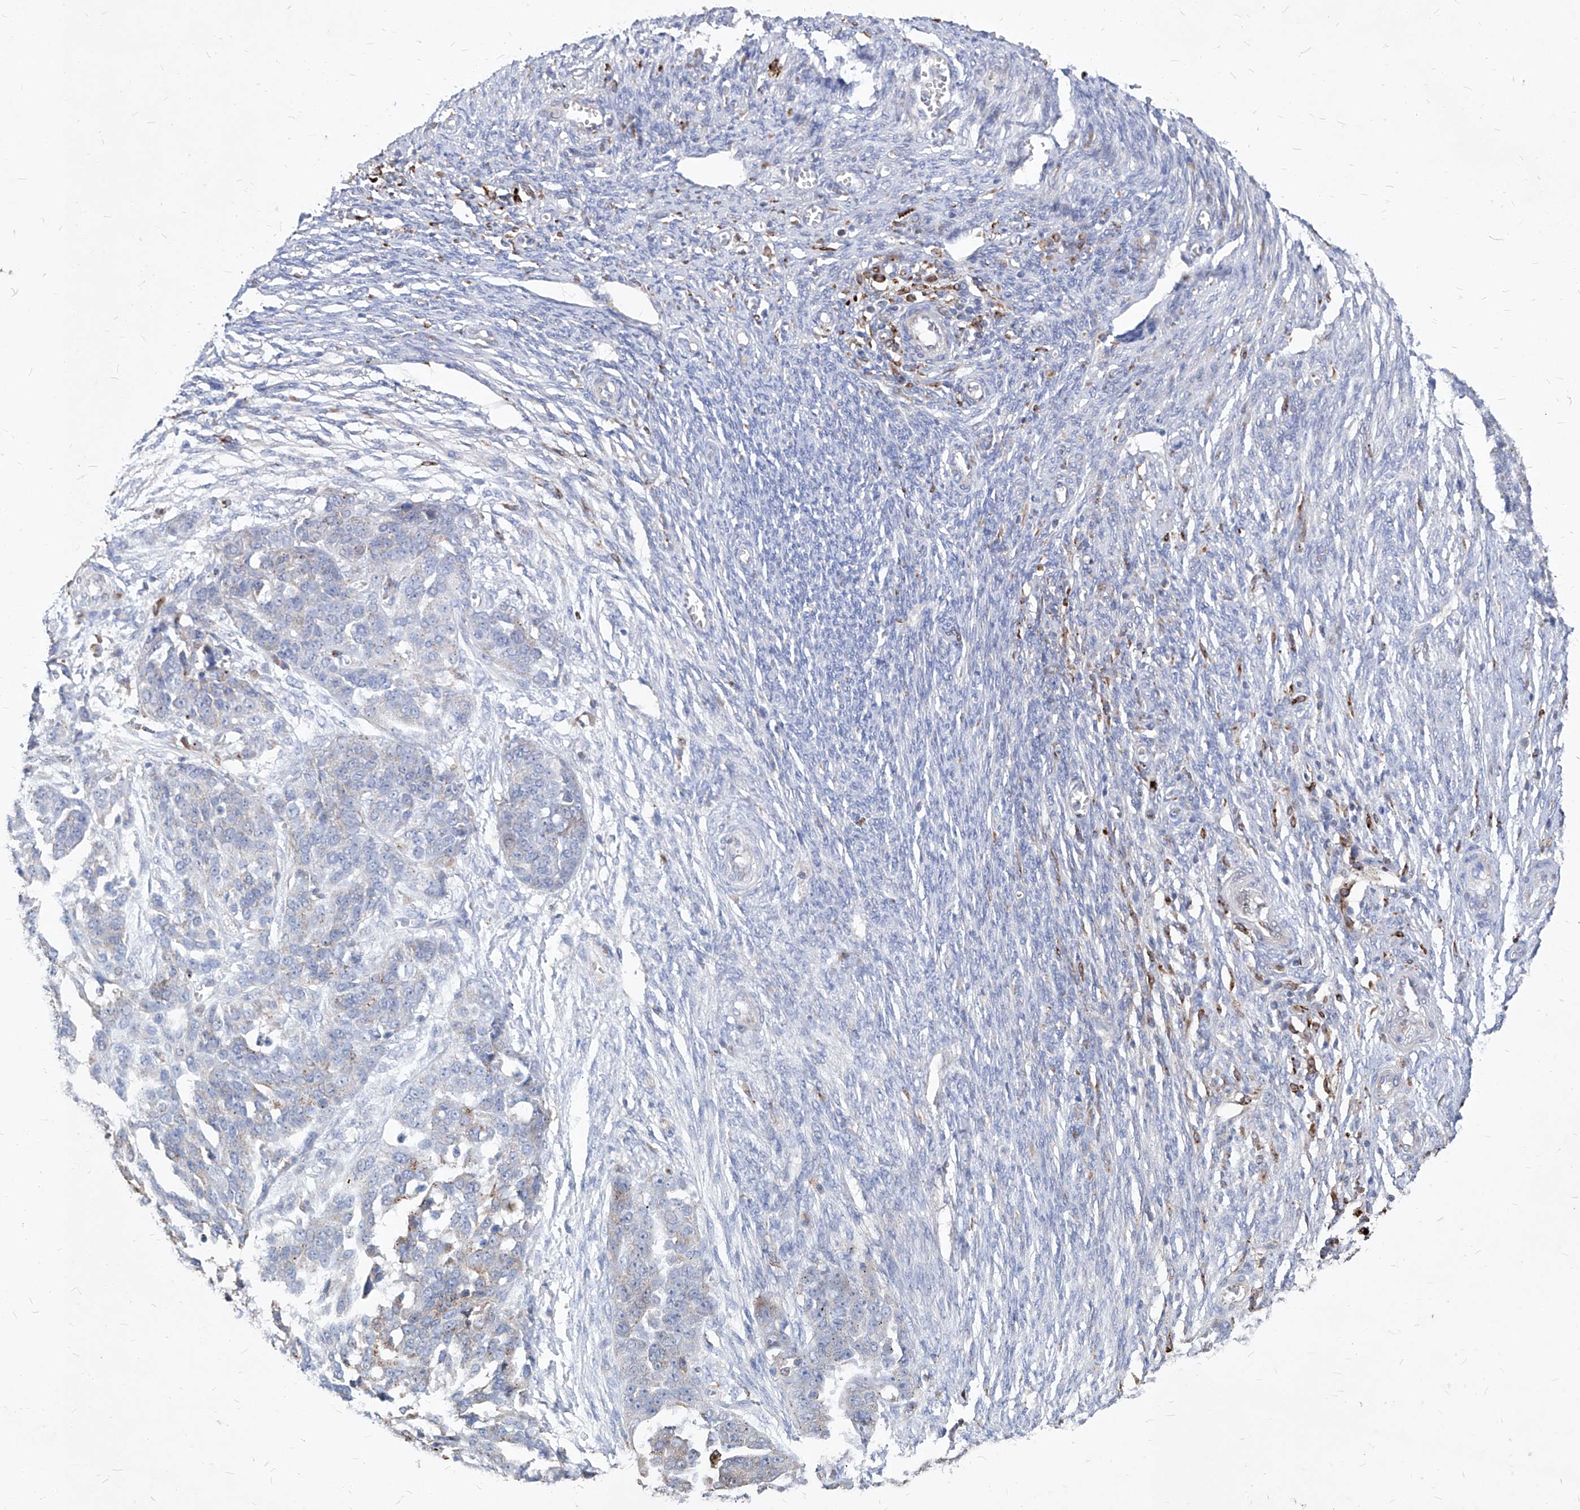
{"staining": {"intensity": "weak", "quantity": "<25%", "location": "cytoplasmic/membranous"}, "tissue": "ovarian cancer", "cell_type": "Tumor cells", "image_type": "cancer", "snomed": [{"axis": "morphology", "description": "Cystadenocarcinoma, serous, NOS"}, {"axis": "topography", "description": "Ovary"}], "caption": "This is an IHC image of human ovarian cancer. There is no staining in tumor cells.", "gene": "UBOX5", "patient": {"sex": "female", "age": 44}}